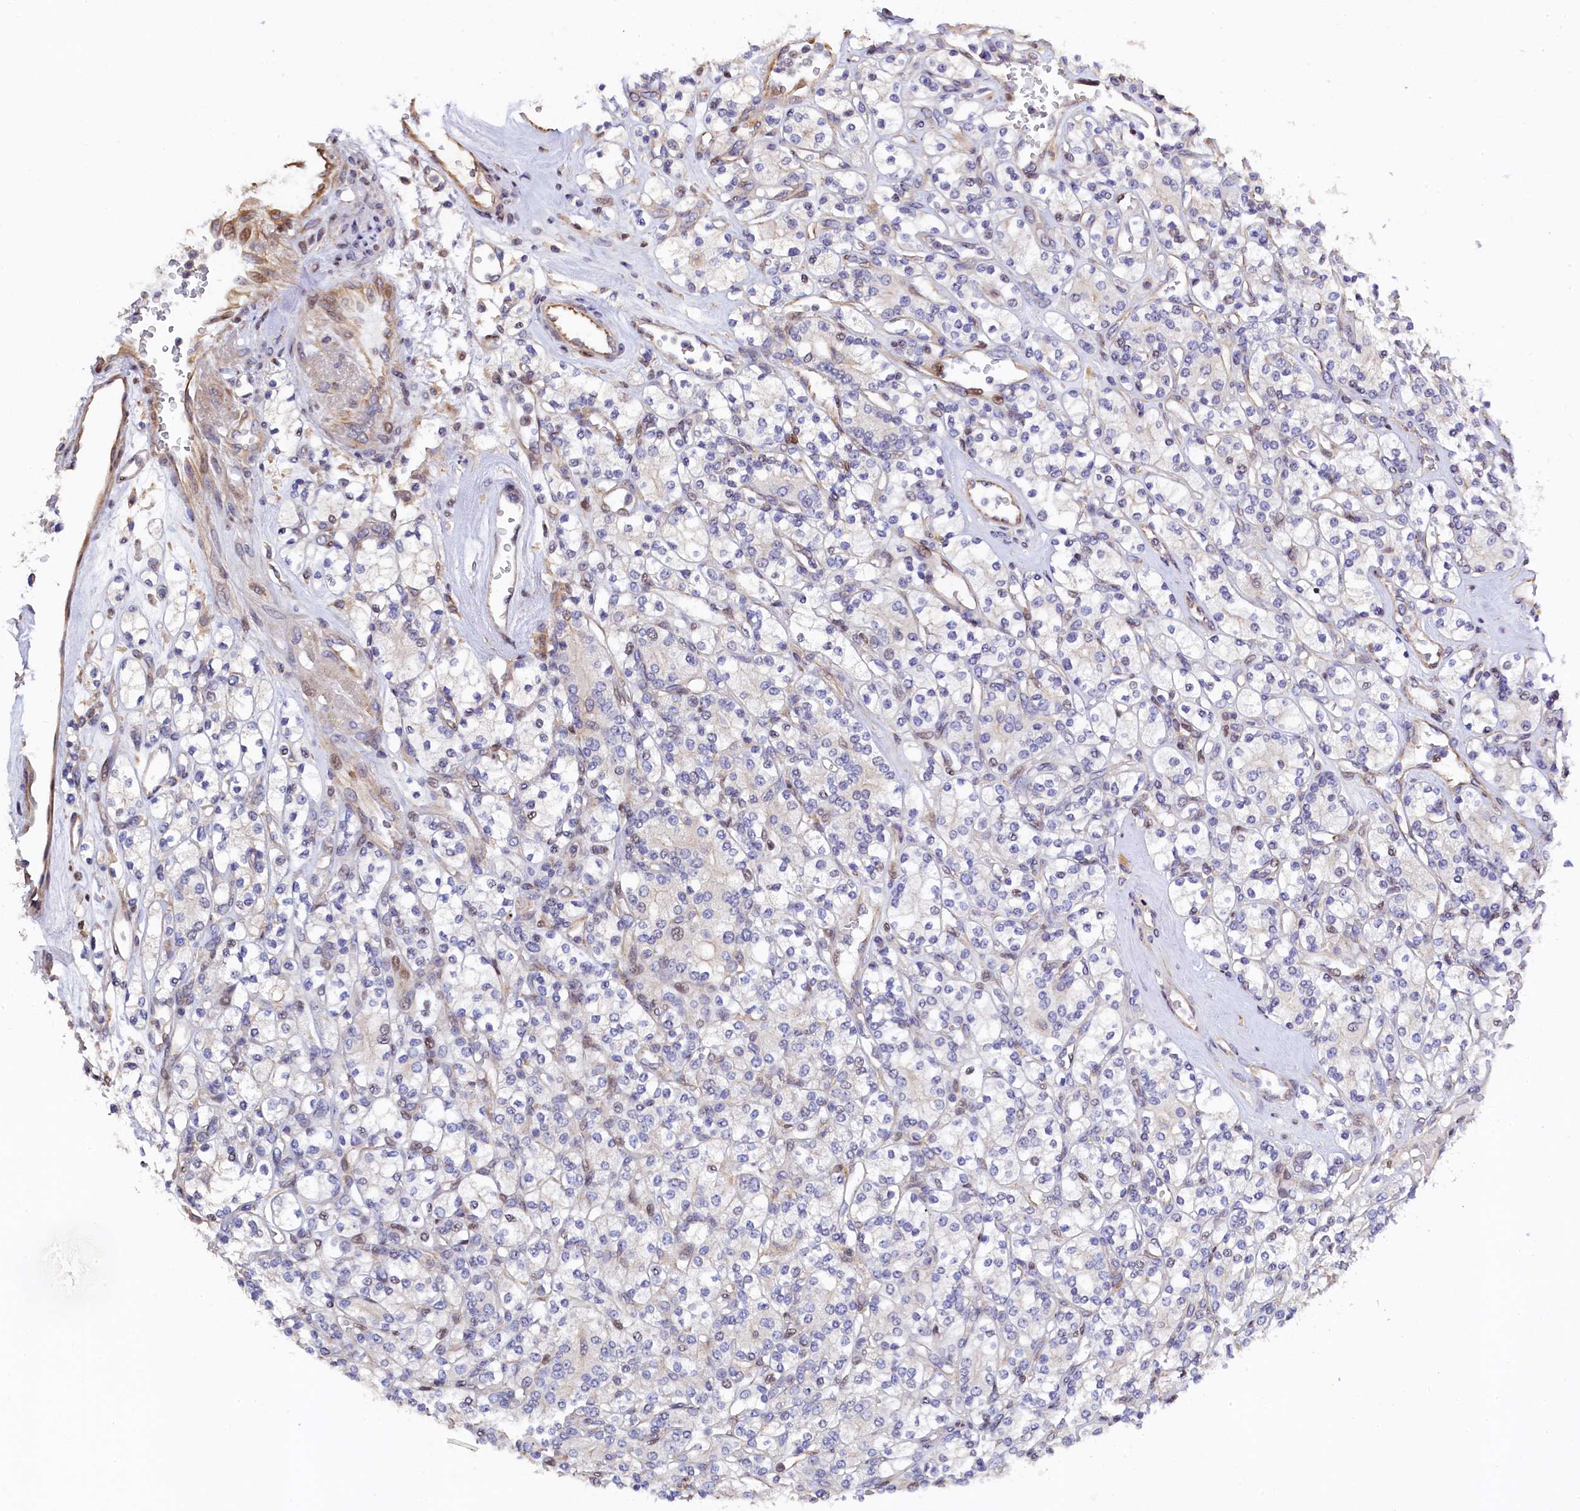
{"staining": {"intensity": "negative", "quantity": "none", "location": "none"}, "tissue": "renal cancer", "cell_type": "Tumor cells", "image_type": "cancer", "snomed": [{"axis": "morphology", "description": "Adenocarcinoma, NOS"}, {"axis": "topography", "description": "Kidney"}], "caption": "High magnification brightfield microscopy of renal adenocarcinoma stained with DAB (3,3'-diaminobenzidine) (brown) and counterstained with hematoxylin (blue): tumor cells show no significant staining.", "gene": "TGDS", "patient": {"sex": "male", "age": 77}}